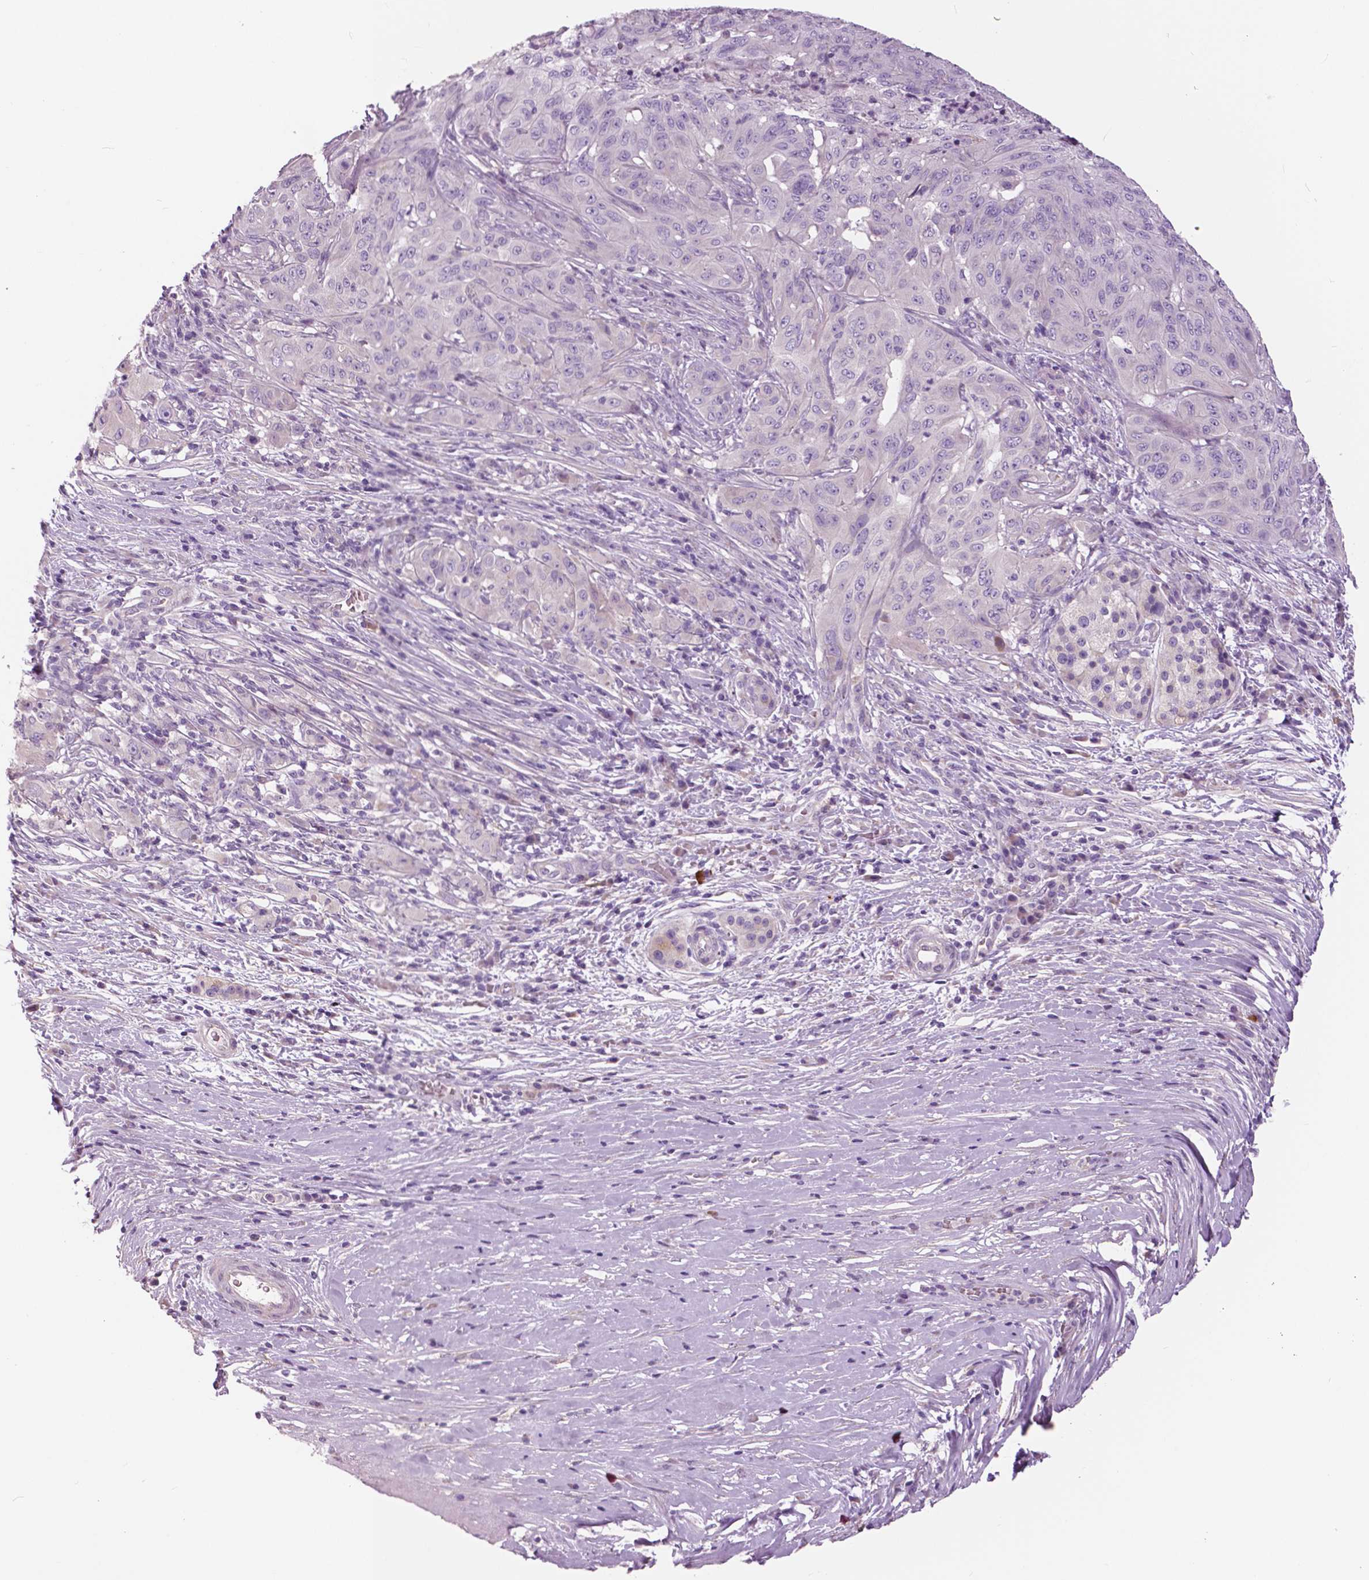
{"staining": {"intensity": "negative", "quantity": "none", "location": "none"}, "tissue": "pancreatic cancer", "cell_type": "Tumor cells", "image_type": "cancer", "snomed": [{"axis": "morphology", "description": "Adenocarcinoma, NOS"}, {"axis": "topography", "description": "Pancreas"}], "caption": "Photomicrograph shows no protein positivity in tumor cells of pancreatic cancer (adenocarcinoma) tissue.", "gene": "SERPINI1", "patient": {"sex": "male", "age": 63}}